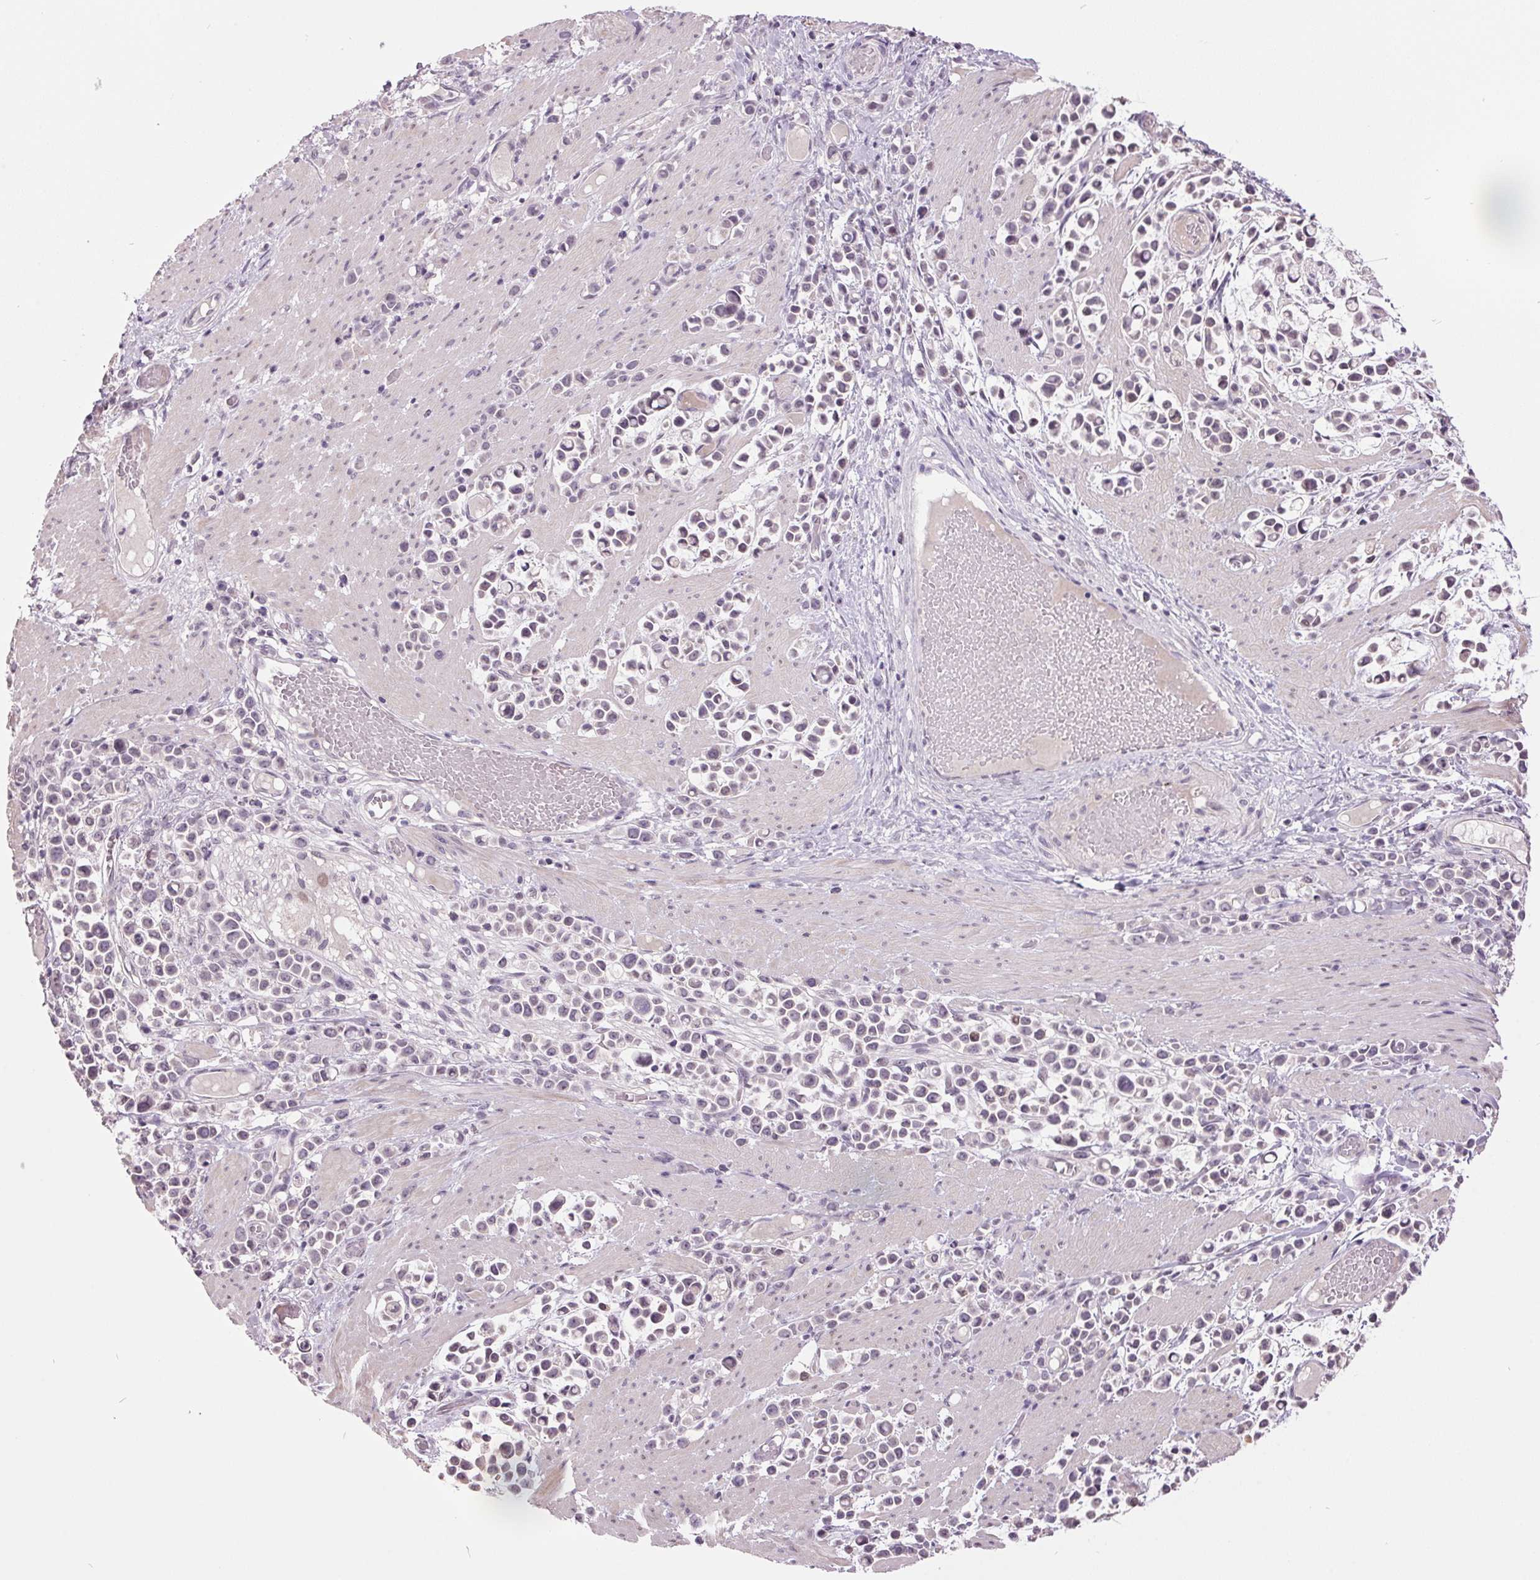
{"staining": {"intensity": "weak", "quantity": "25%-75%", "location": "nuclear"}, "tissue": "stomach cancer", "cell_type": "Tumor cells", "image_type": "cancer", "snomed": [{"axis": "morphology", "description": "Adenocarcinoma, NOS"}, {"axis": "topography", "description": "Stomach"}], "caption": "There is low levels of weak nuclear positivity in tumor cells of stomach cancer (adenocarcinoma), as demonstrated by immunohistochemical staining (brown color).", "gene": "C2orf16", "patient": {"sex": "male", "age": 82}}